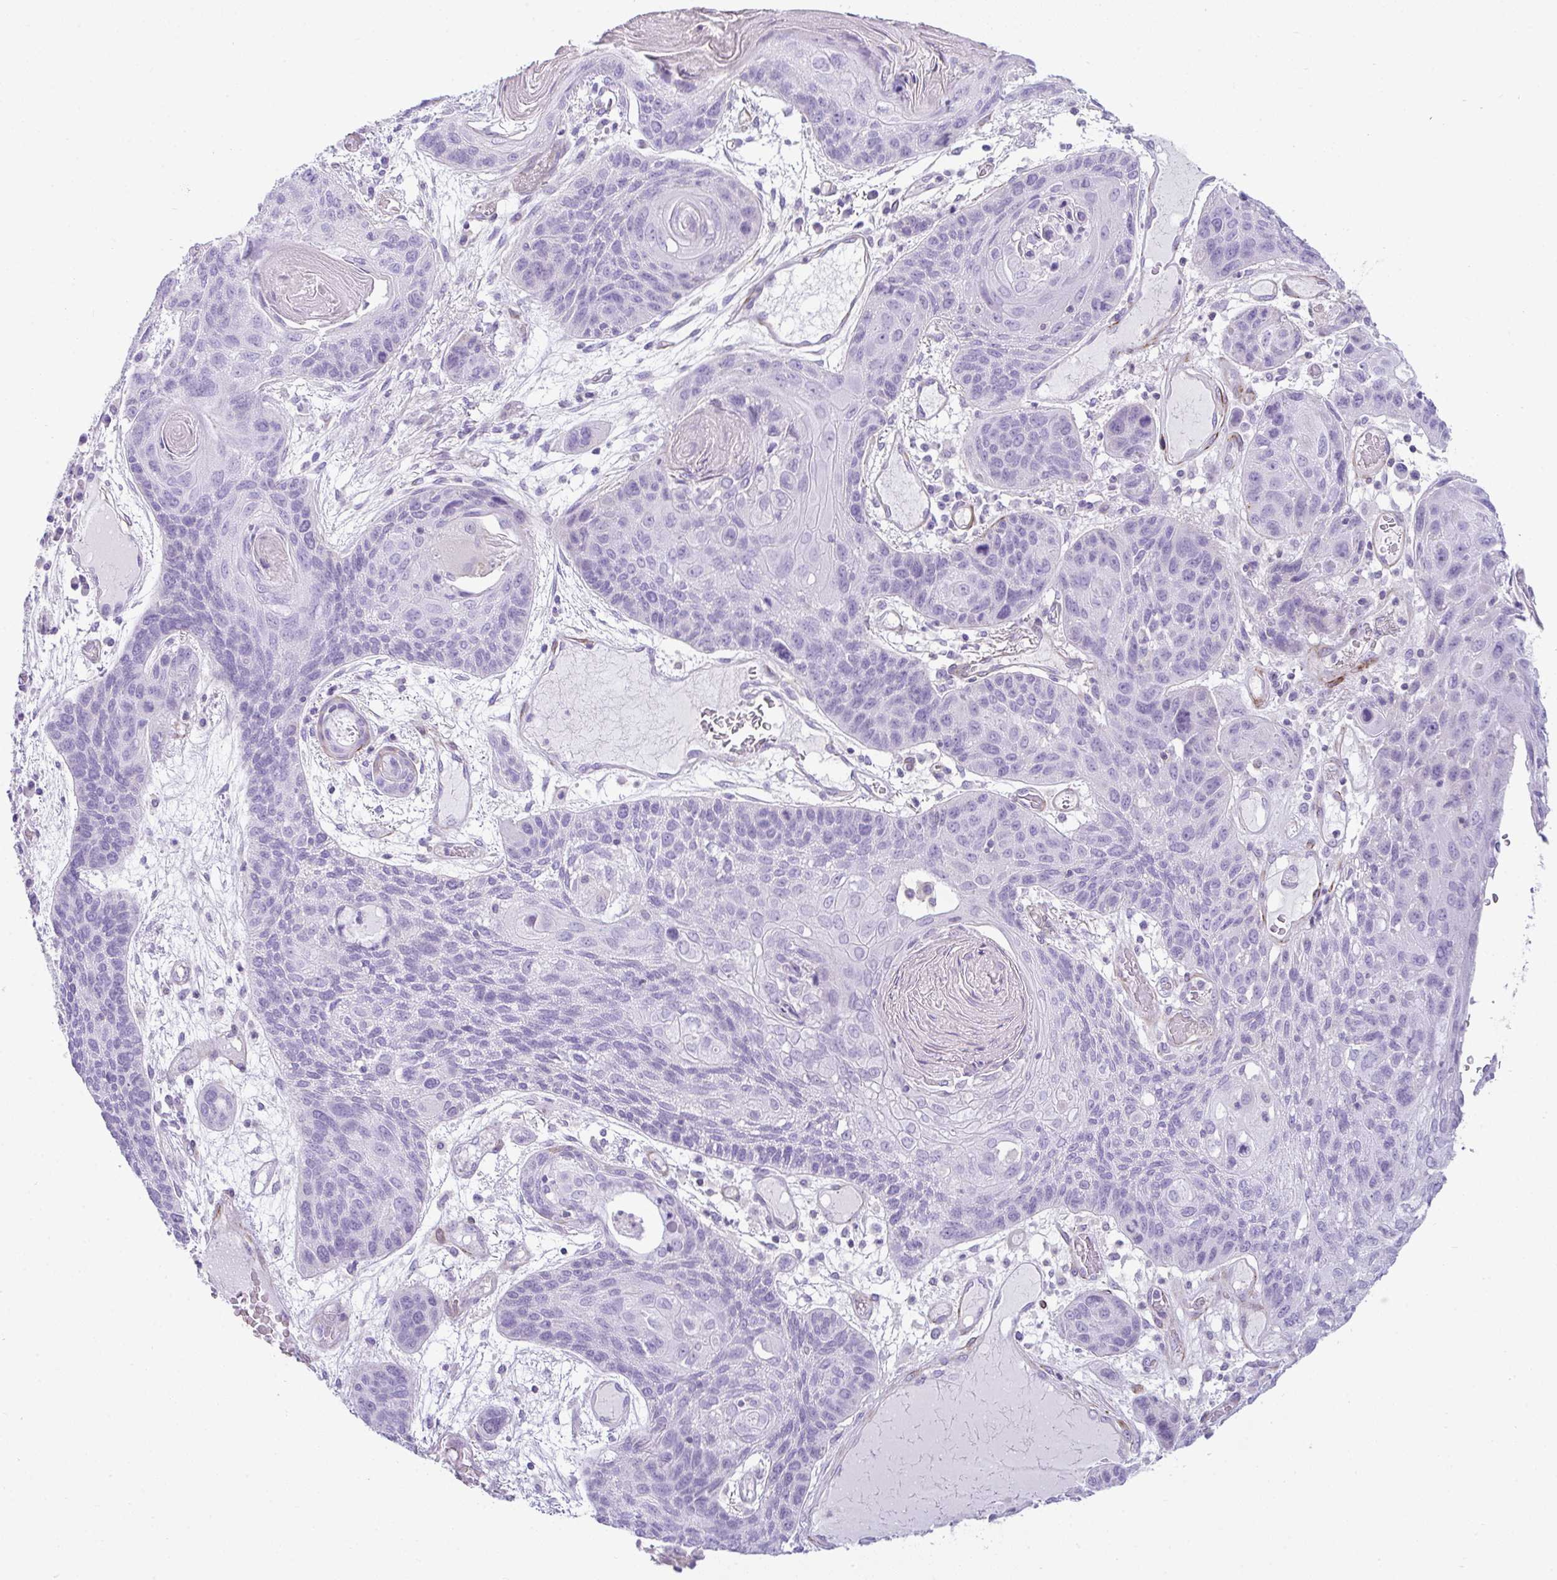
{"staining": {"intensity": "negative", "quantity": "none", "location": "none"}, "tissue": "lung cancer", "cell_type": "Tumor cells", "image_type": "cancer", "snomed": [{"axis": "morphology", "description": "Squamous cell carcinoma, NOS"}, {"axis": "morphology", "description": "Squamous cell carcinoma, metastatic, NOS"}, {"axis": "topography", "description": "Lymph node"}, {"axis": "topography", "description": "Lung"}], "caption": "Histopathology image shows no protein expression in tumor cells of metastatic squamous cell carcinoma (lung) tissue.", "gene": "CDRT15", "patient": {"sex": "male", "age": 41}}